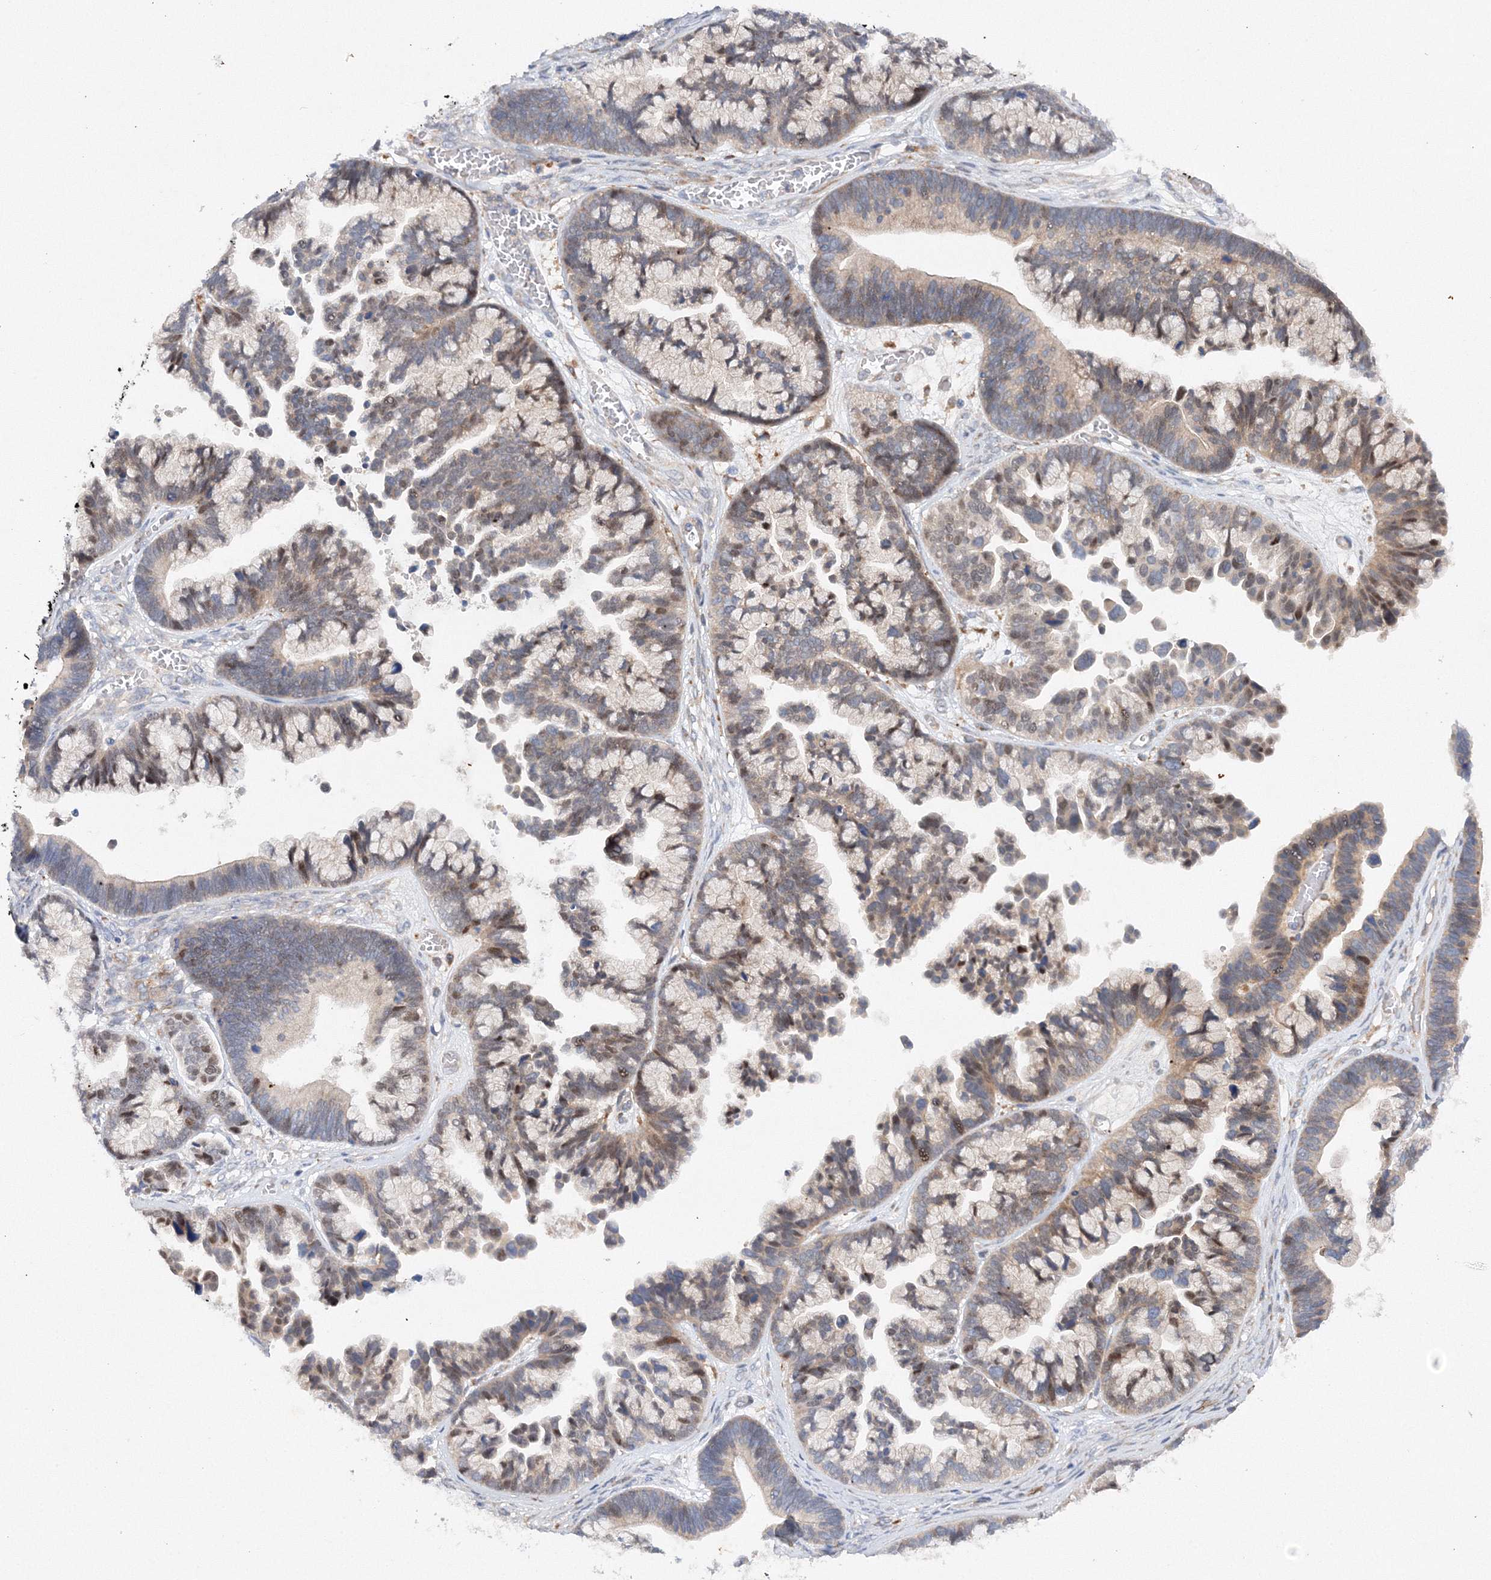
{"staining": {"intensity": "moderate", "quantity": "<25%", "location": "cytoplasmic/membranous,nuclear"}, "tissue": "ovarian cancer", "cell_type": "Tumor cells", "image_type": "cancer", "snomed": [{"axis": "morphology", "description": "Cystadenocarcinoma, serous, NOS"}, {"axis": "topography", "description": "Ovary"}], "caption": "Immunohistochemistry image of neoplastic tissue: human ovarian cancer stained using immunohistochemistry (IHC) displays low levels of moderate protein expression localized specifically in the cytoplasmic/membranous and nuclear of tumor cells, appearing as a cytoplasmic/membranous and nuclear brown color.", "gene": "SLC36A1", "patient": {"sex": "female", "age": 56}}